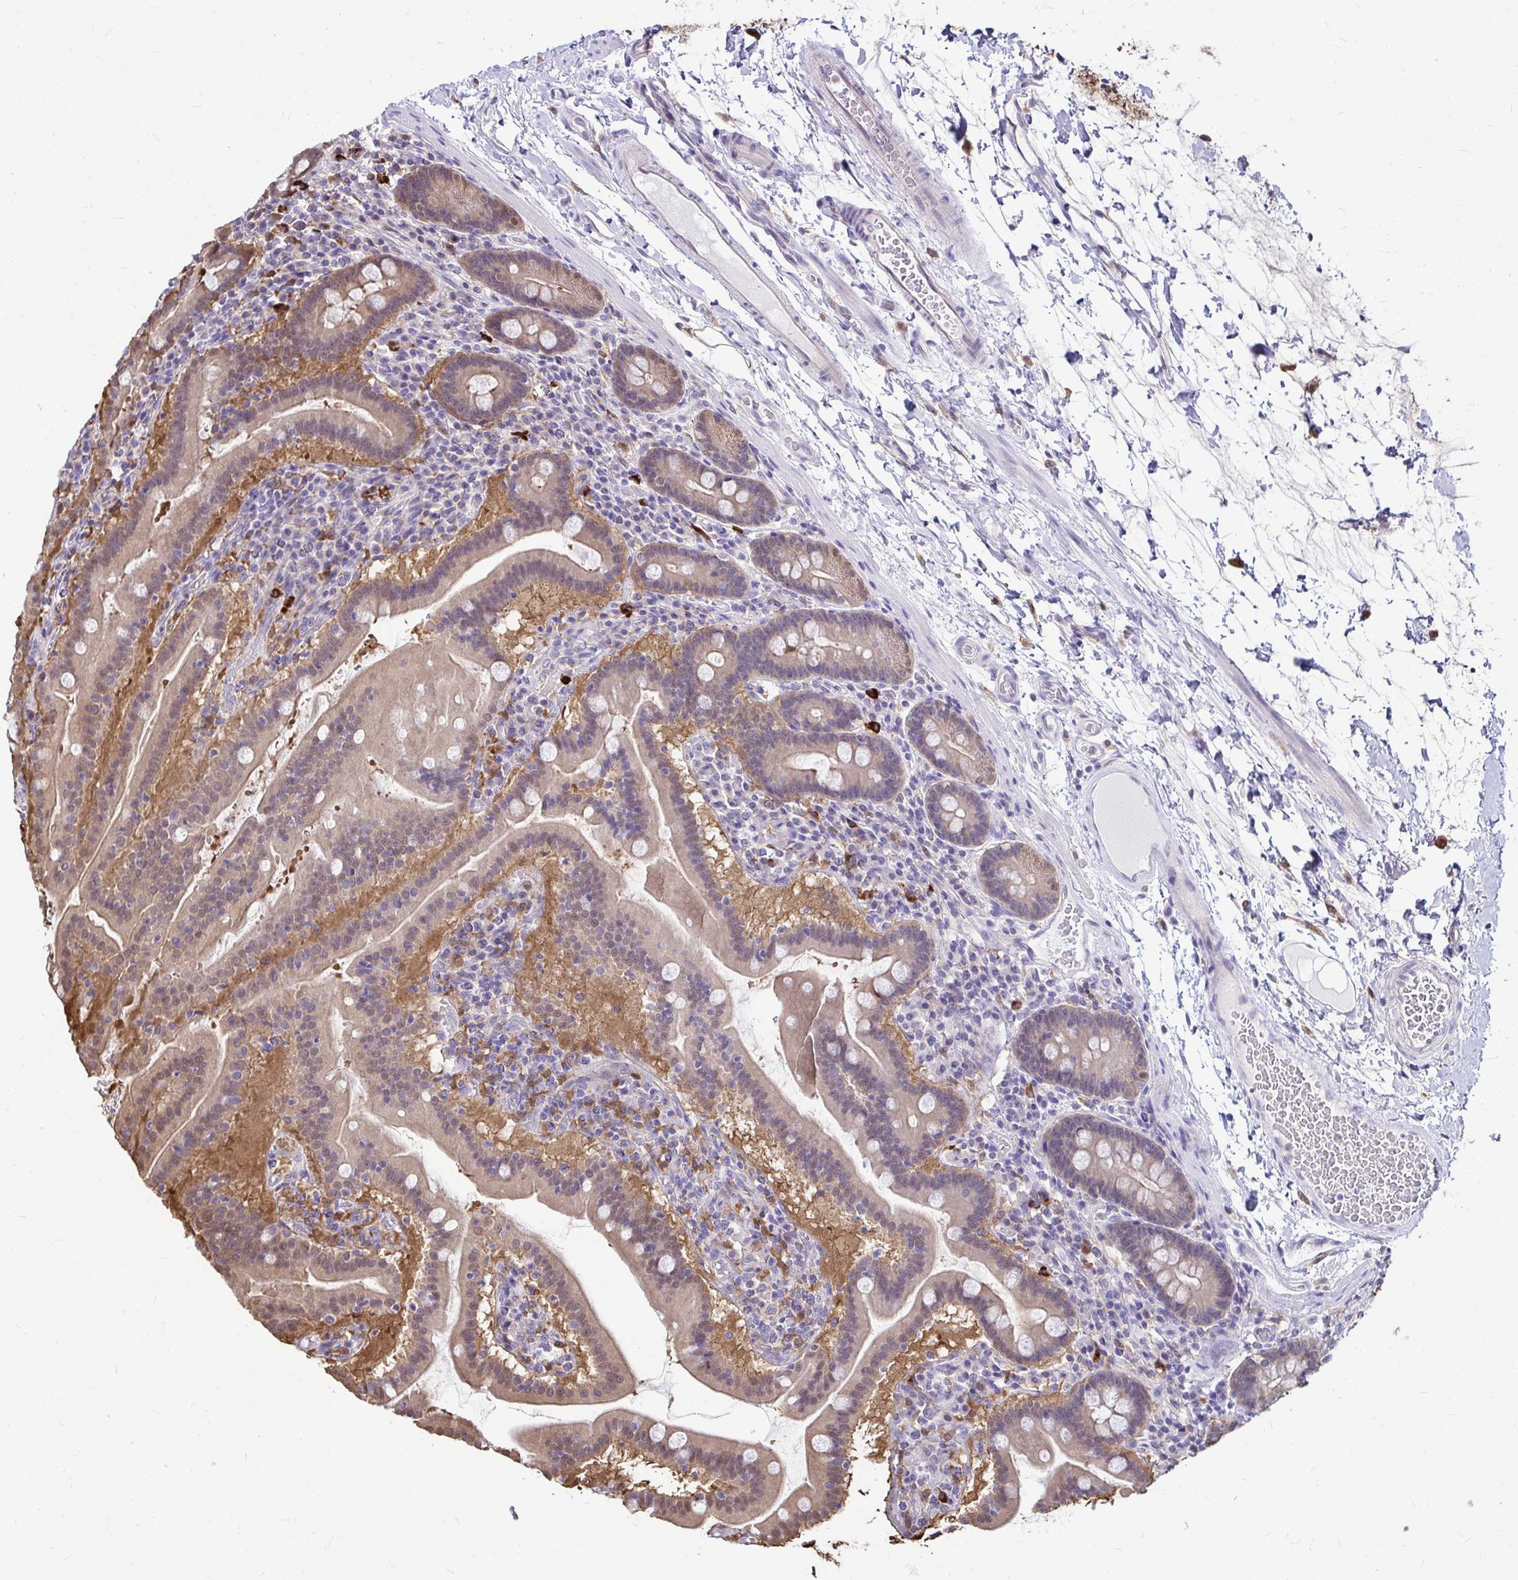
{"staining": {"intensity": "moderate", "quantity": "25%-75%", "location": "cytoplasmic/membranous,nuclear"}, "tissue": "small intestine", "cell_type": "Glandular cells", "image_type": "normal", "snomed": [{"axis": "morphology", "description": "Normal tissue, NOS"}, {"axis": "topography", "description": "Small intestine"}], "caption": "Protein analysis of benign small intestine reveals moderate cytoplasmic/membranous,nuclear positivity in about 25%-75% of glandular cells. (DAB (3,3'-diaminobenzidine) IHC with brightfield microscopy, high magnification).", "gene": "IDH1", "patient": {"sex": "male", "age": 26}}